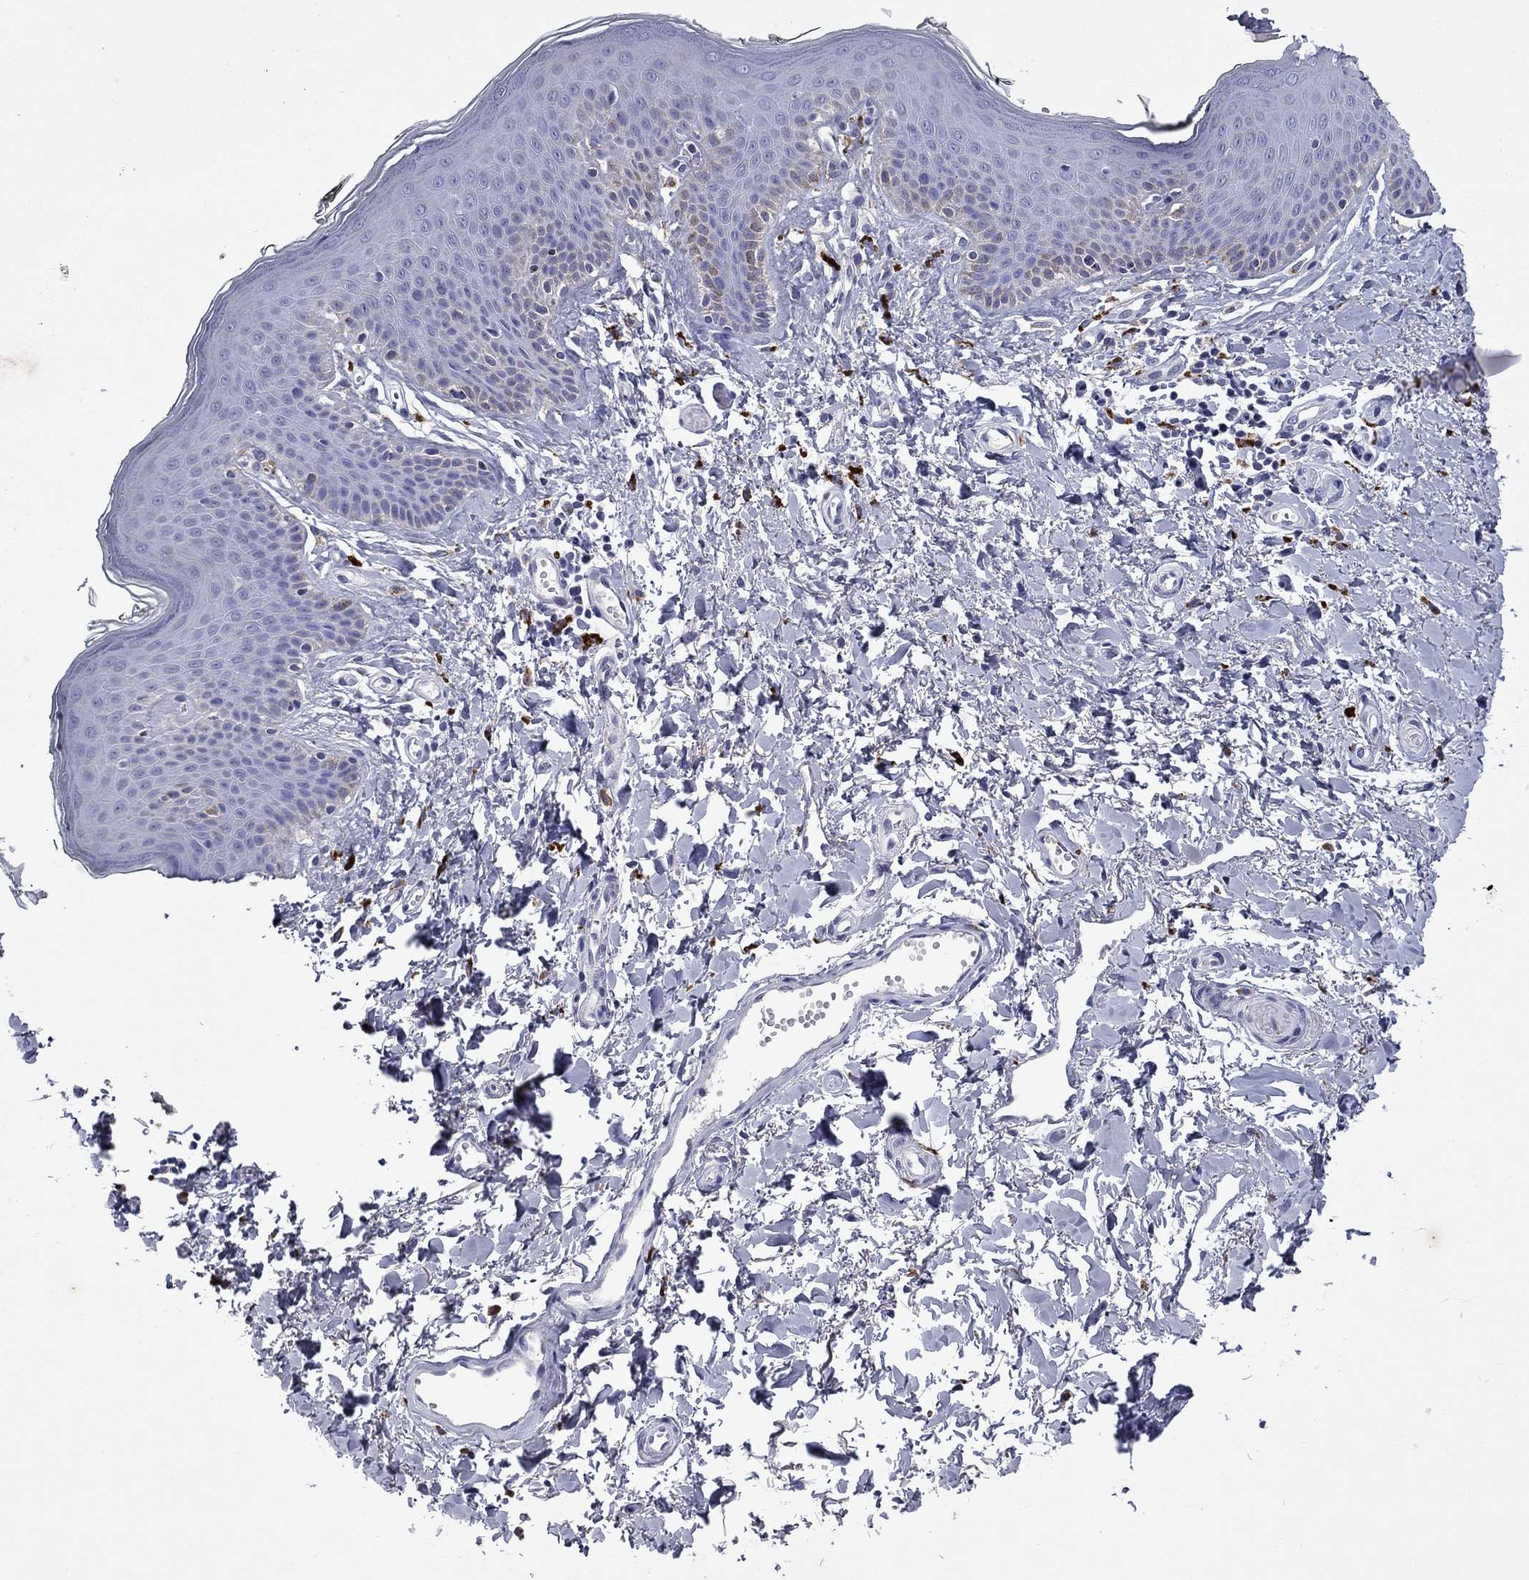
{"staining": {"intensity": "negative", "quantity": "none", "location": "none"}, "tissue": "vagina", "cell_type": "Squamous epithelial cells", "image_type": "normal", "snomed": [{"axis": "morphology", "description": "Normal tissue, NOS"}, {"axis": "topography", "description": "Vagina"}], "caption": "An image of vagina stained for a protein displays no brown staining in squamous epithelial cells. (Stains: DAB (3,3'-diaminobenzidine) immunohistochemistry (IHC) with hematoxylin counter stain, Microscopy: brightfield microscopy at high magnification).", "gene": "MADCAM1", "patient": {"sex": "female", "age": 66}}